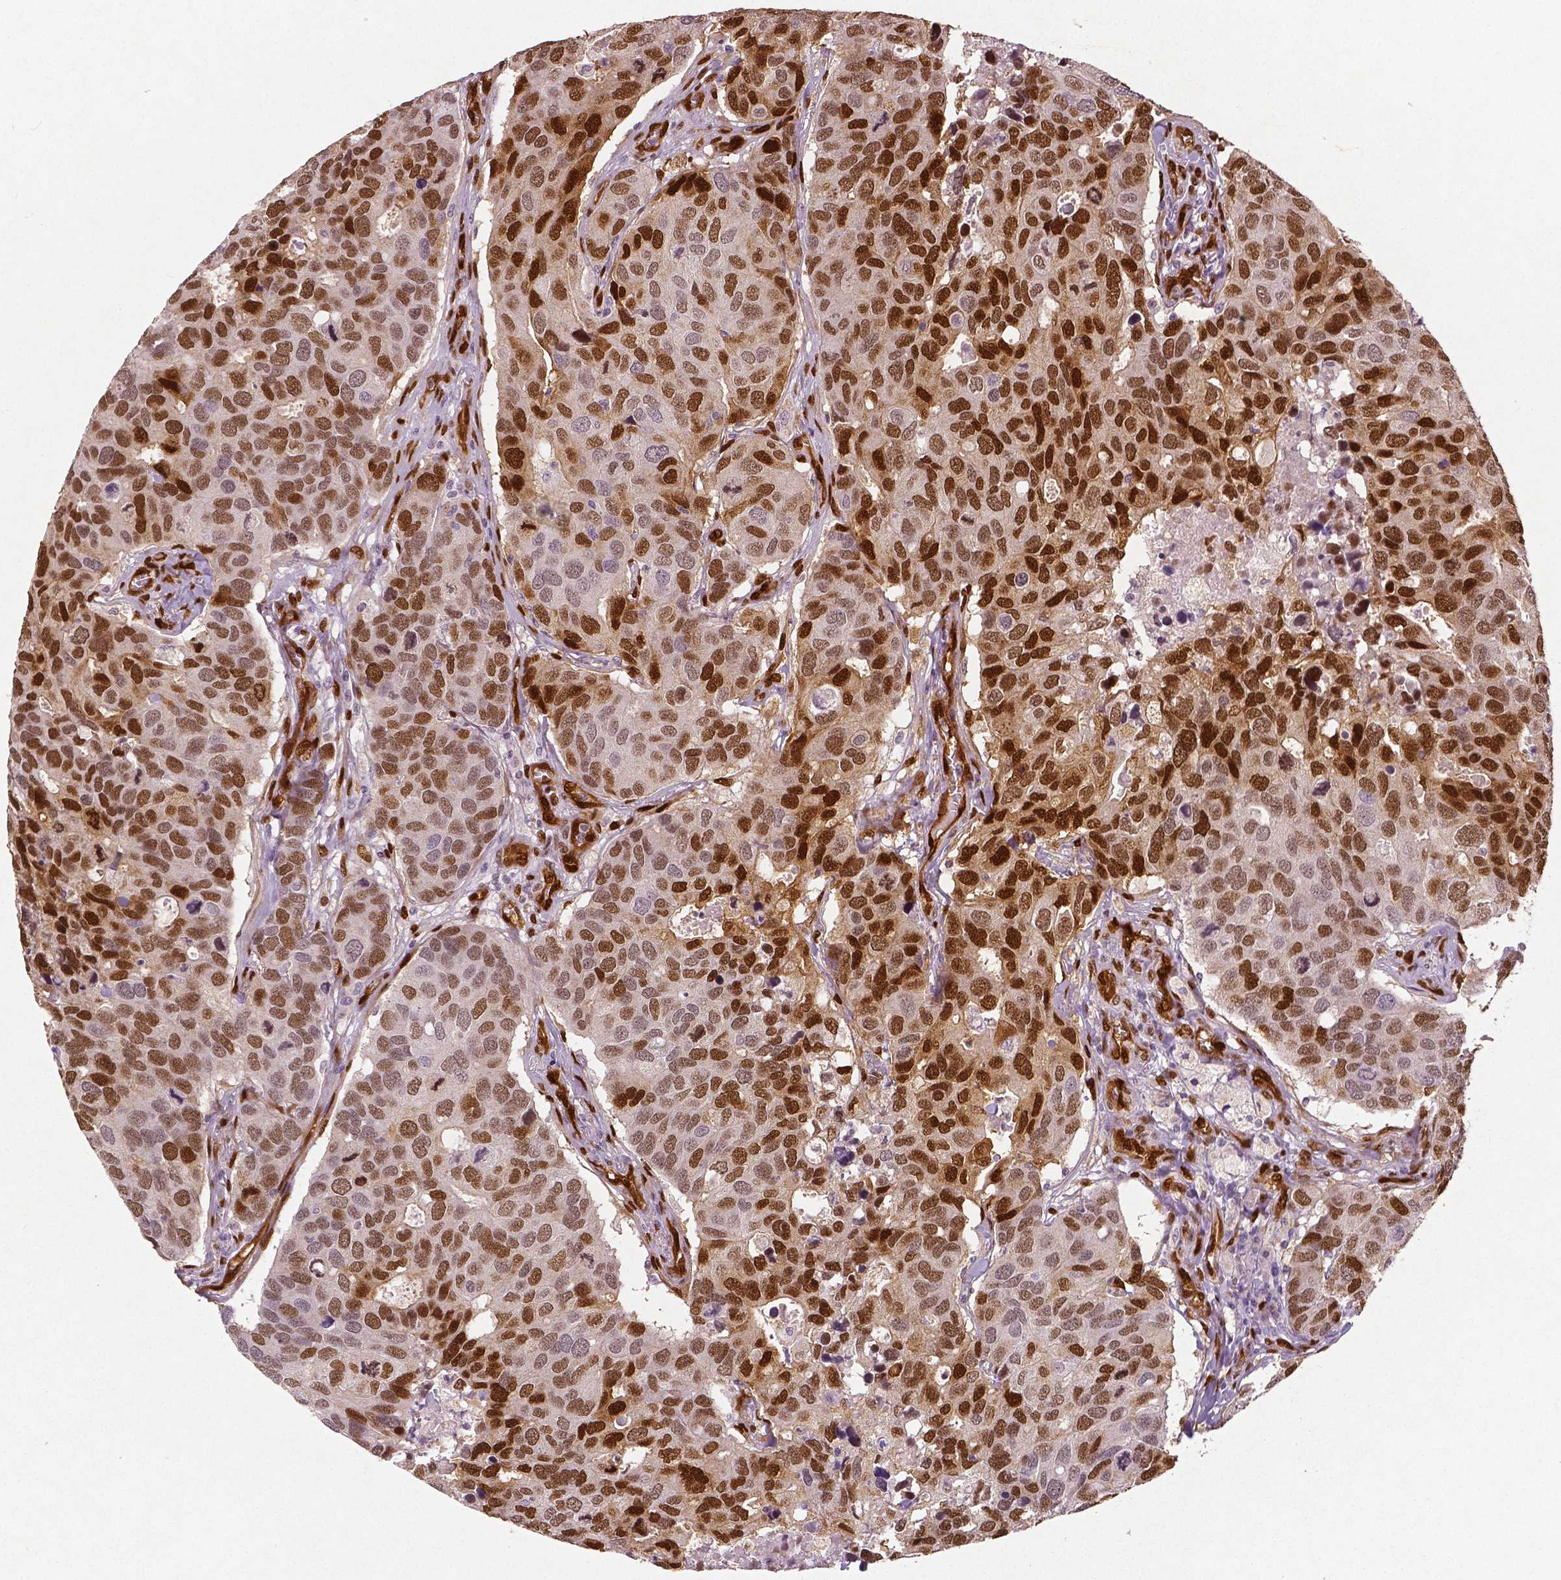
{"staining": {"intensity": "moderate", "quantity": ">75%", "location": "cytoplasmic/membranous,nuclear"}, "tissue": "breast cancer", "cell_type": "Tumor cells", "image_type": "cancer", "snomed": [{"axis": "morphology", "description": "Duct carcinoma"}, {"axis": "topography", "description": "Breast"}], "caption": "Breast cancer (invasive ductal carcinoma) stained with immunohistochemistry (IHC) reveals moderate cytoplasmic/membranous and nuclear expression in about >75% of tumor cells.", "gene": "WWTR1", "patient": {"sex": "female", "age": 83}}